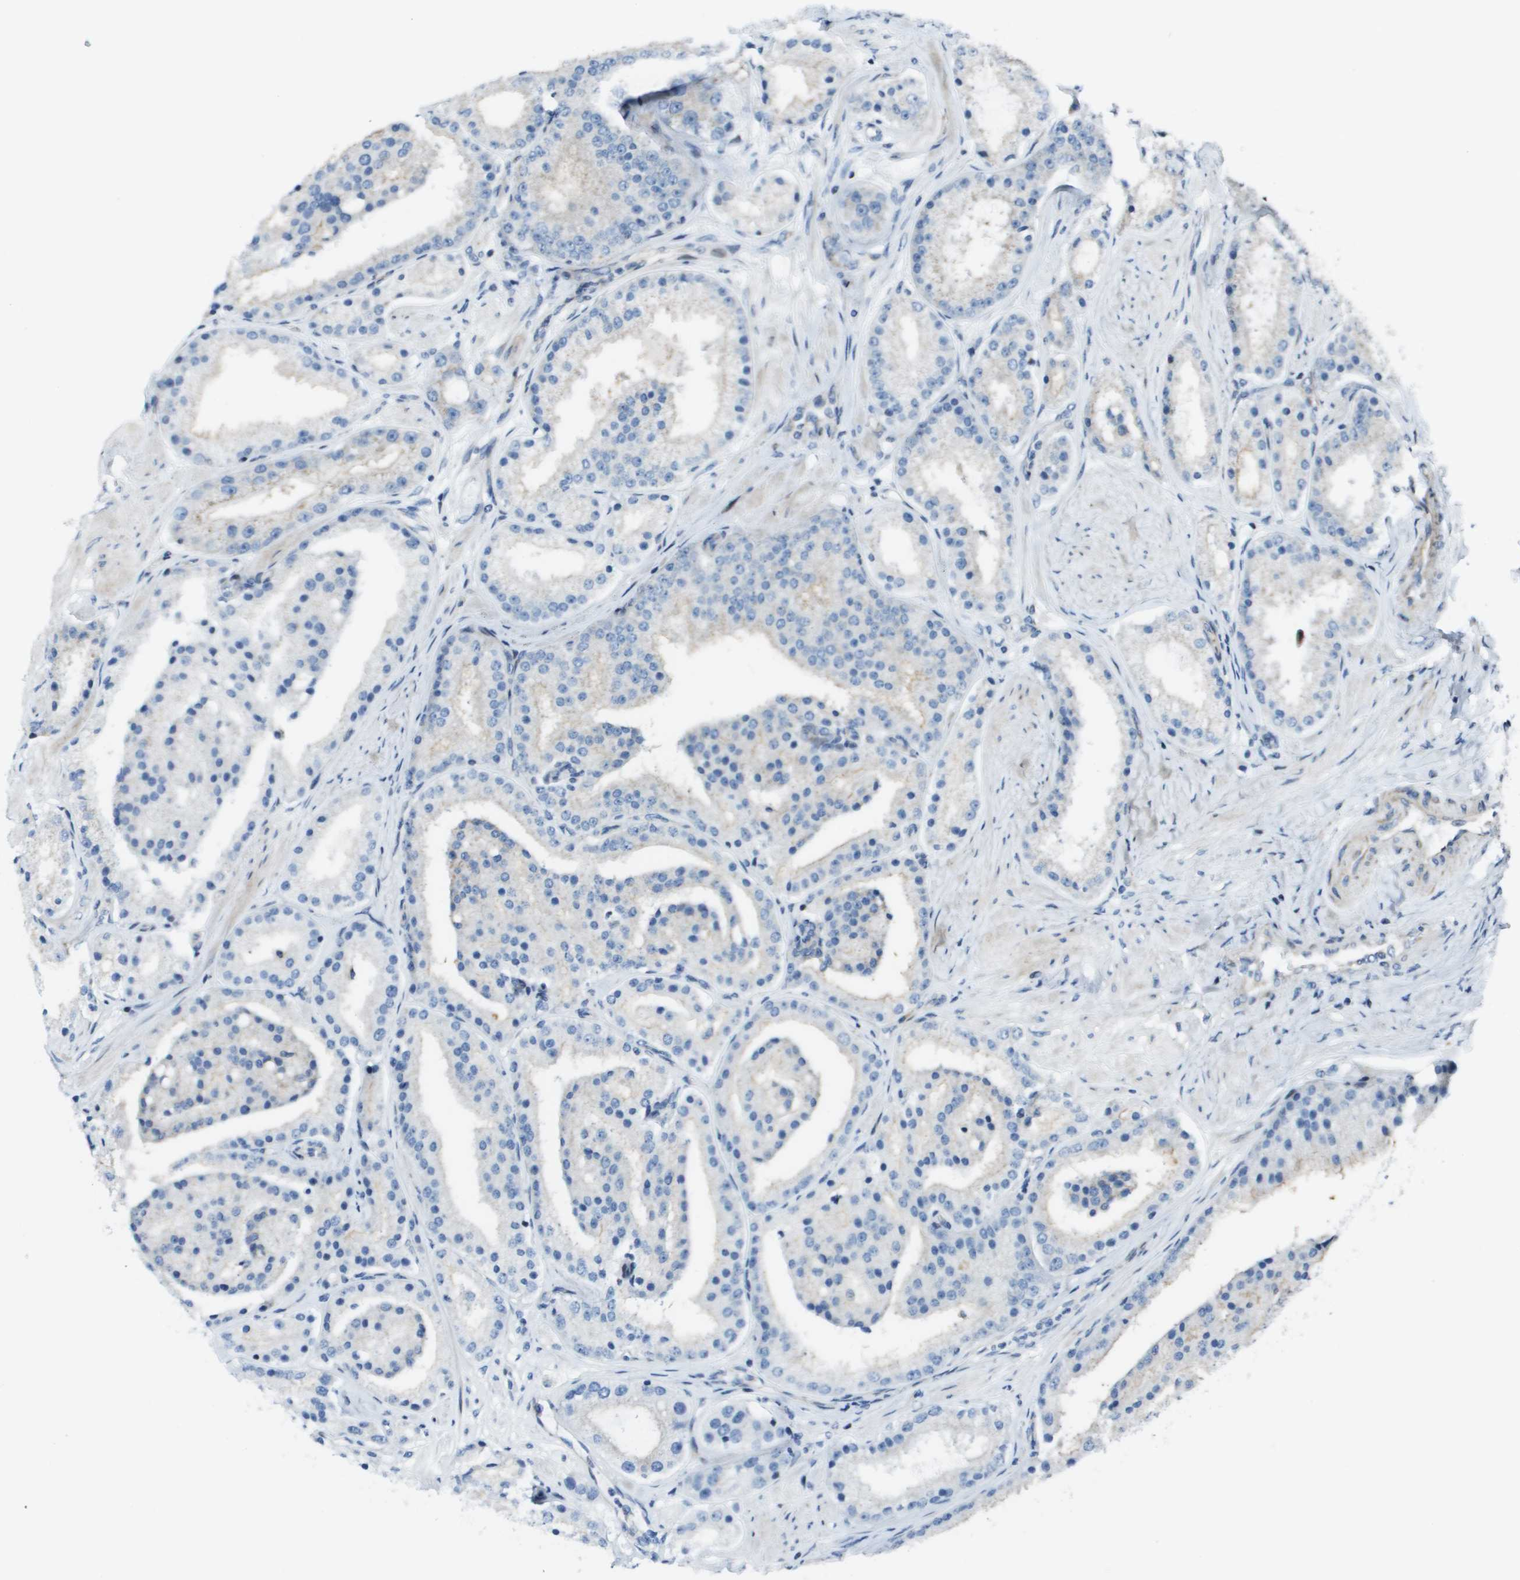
{"staining": {"intensity": "negative", "quantity": "none", "location": "none"}, "tissue": "prostate cancer", "cell_type": "Tumor cells", "image_type": "cancer", "snomed": [{"axis": "morphology", "description": "Adenocarcinoma, Low grade"}, {"axis": "topography", "description": "Prostate"}], "caption": "The photomicrograph reveals no staining of tumor cells in prostate cancer (adenocarcinoma (low-grade)).", "gene": "MGAT3", "patient": {"sex": "male", "age": 63}}